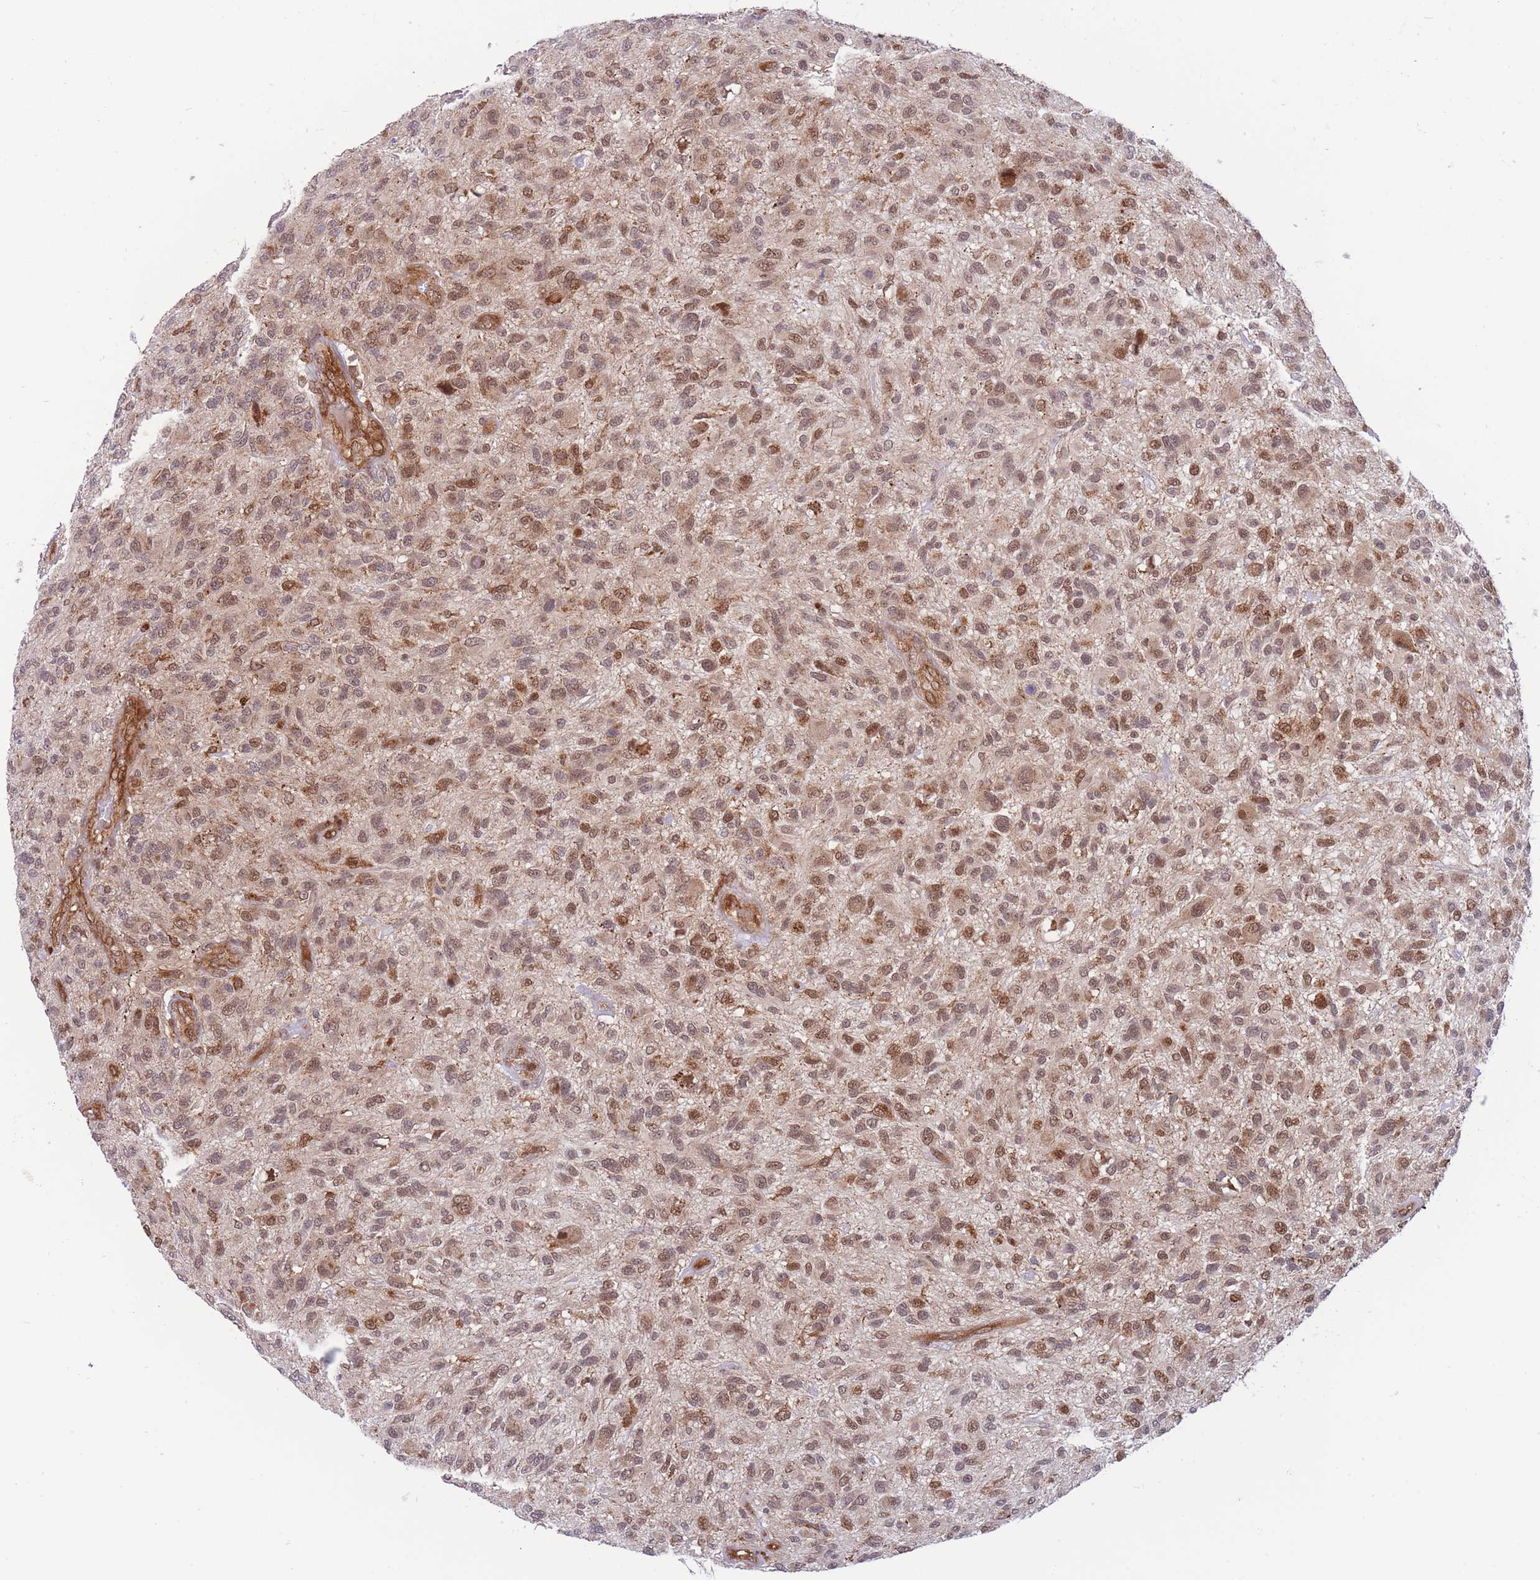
{"staining": {"intensity": "moderate", "quantity": ">75%", "location": "nuclear"}, "tissue": "glioma", "cell_type": "Tumor cells", "image_type": "cancer", "snomed": [{"axis": "morphology", "description": "Glioma, malignant, High grade"}, {"axis": "topography", "description": "Brain"}], "caption": "Immunohistochemistry (DAB (3,3'-diaminobenzidine)) staining of high-grade glioma (malignant) displays moderate nuclear protein positivity in about >75% of tumor cells. Nuclei are stained in blue.", "gene": "BOD1L1", "patient": {"sex": "male", "age": 47}}